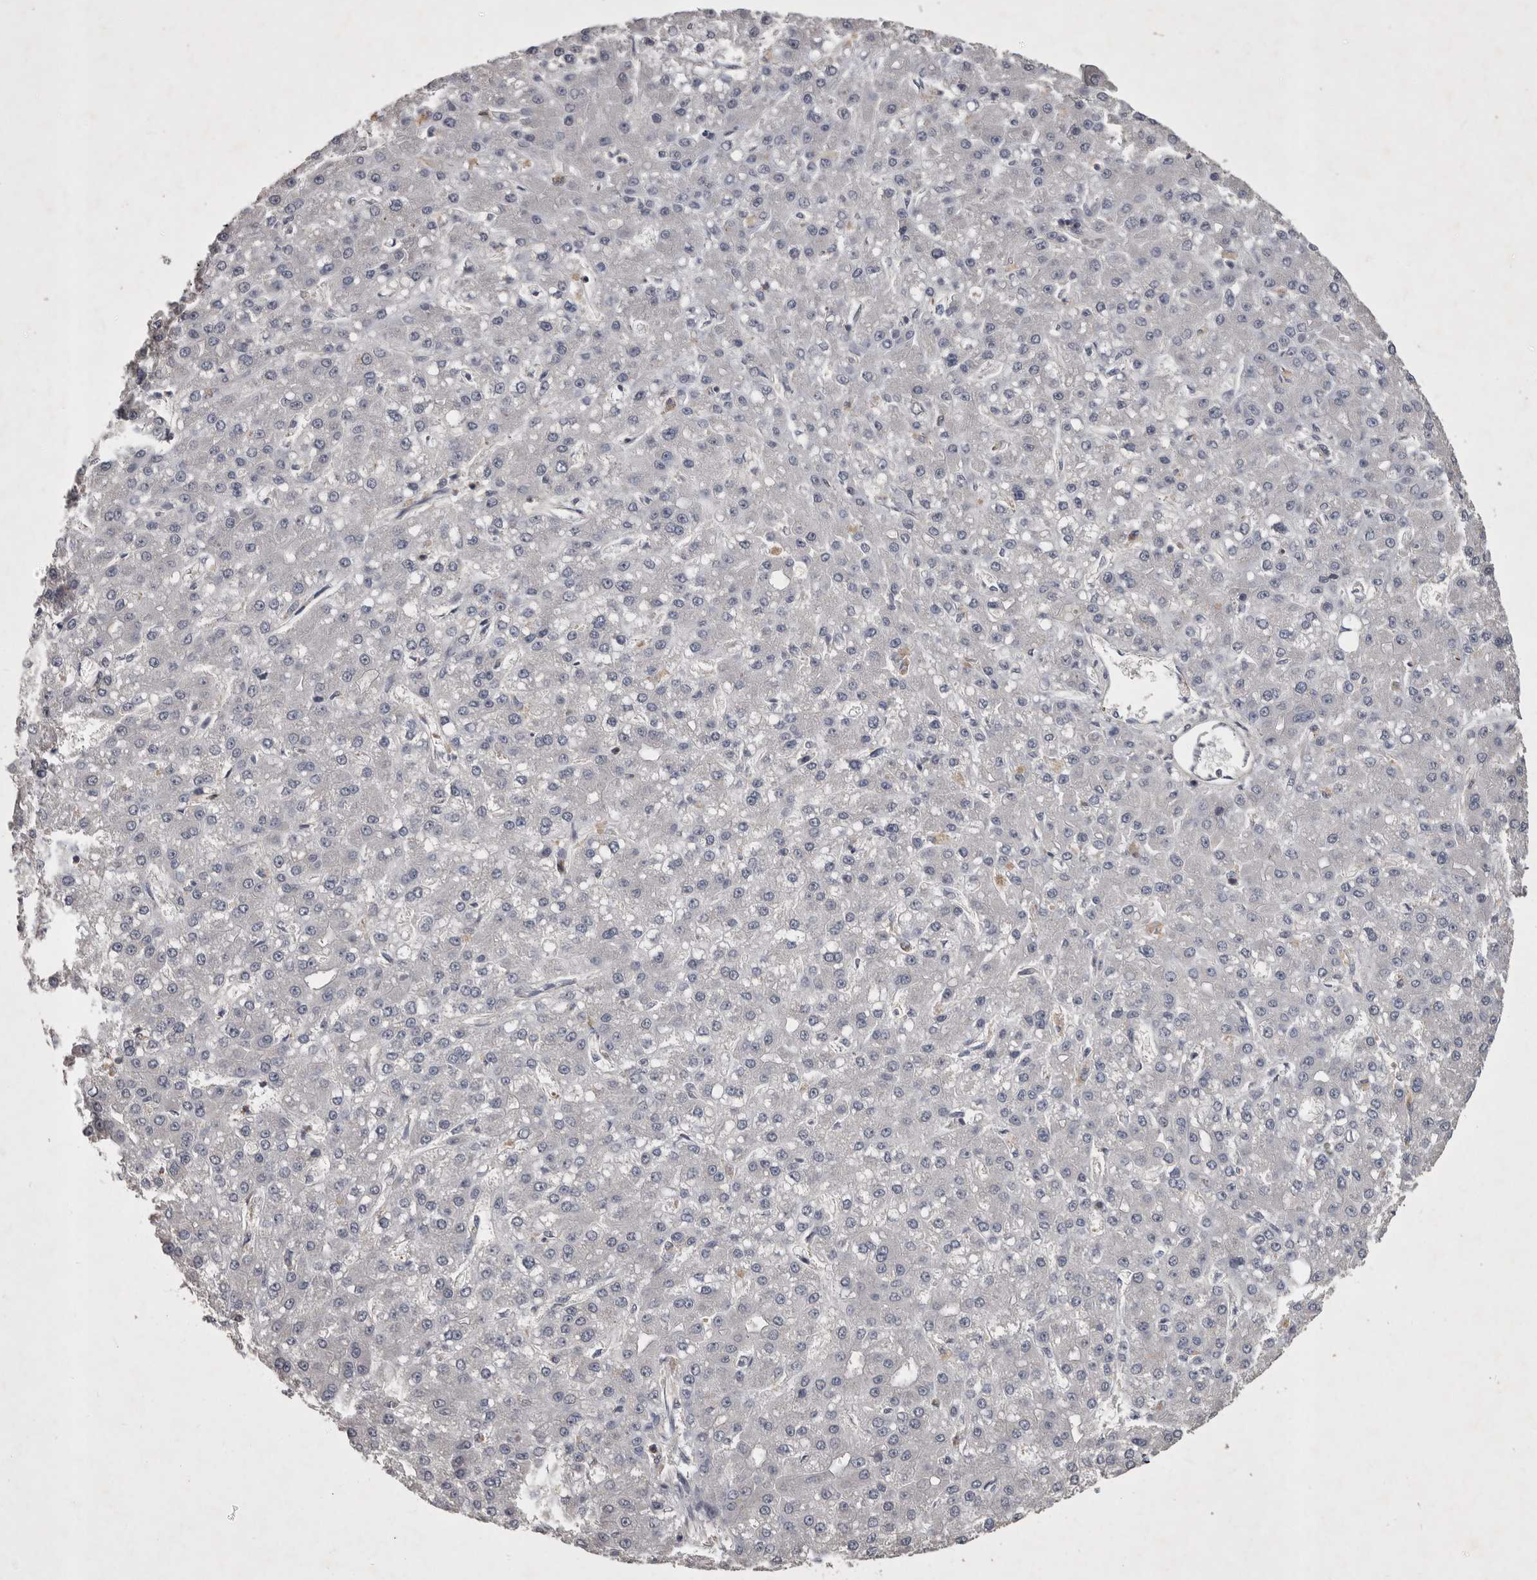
{"staining": {"intensity": "negative", "quantity": "none", "location": "none"}, "tissue": "liver cancer", "cell_type": "Tumor cells", "image_type": "cancer", "snomed": [{"axis": "morphology", "description": "Carcinoma, Hepatocellular, NOS"}, {"axis": "topography", "description": "Liver"}], "caption": "This histopathology image is of liver cancer stained with immunohistochemistry to label a protein in brown with the nuclei are counter-stained blue. There is no staining in tumor cells.", "gene": "SPATA48", "patient": {"sex": "male", "age": 67}}